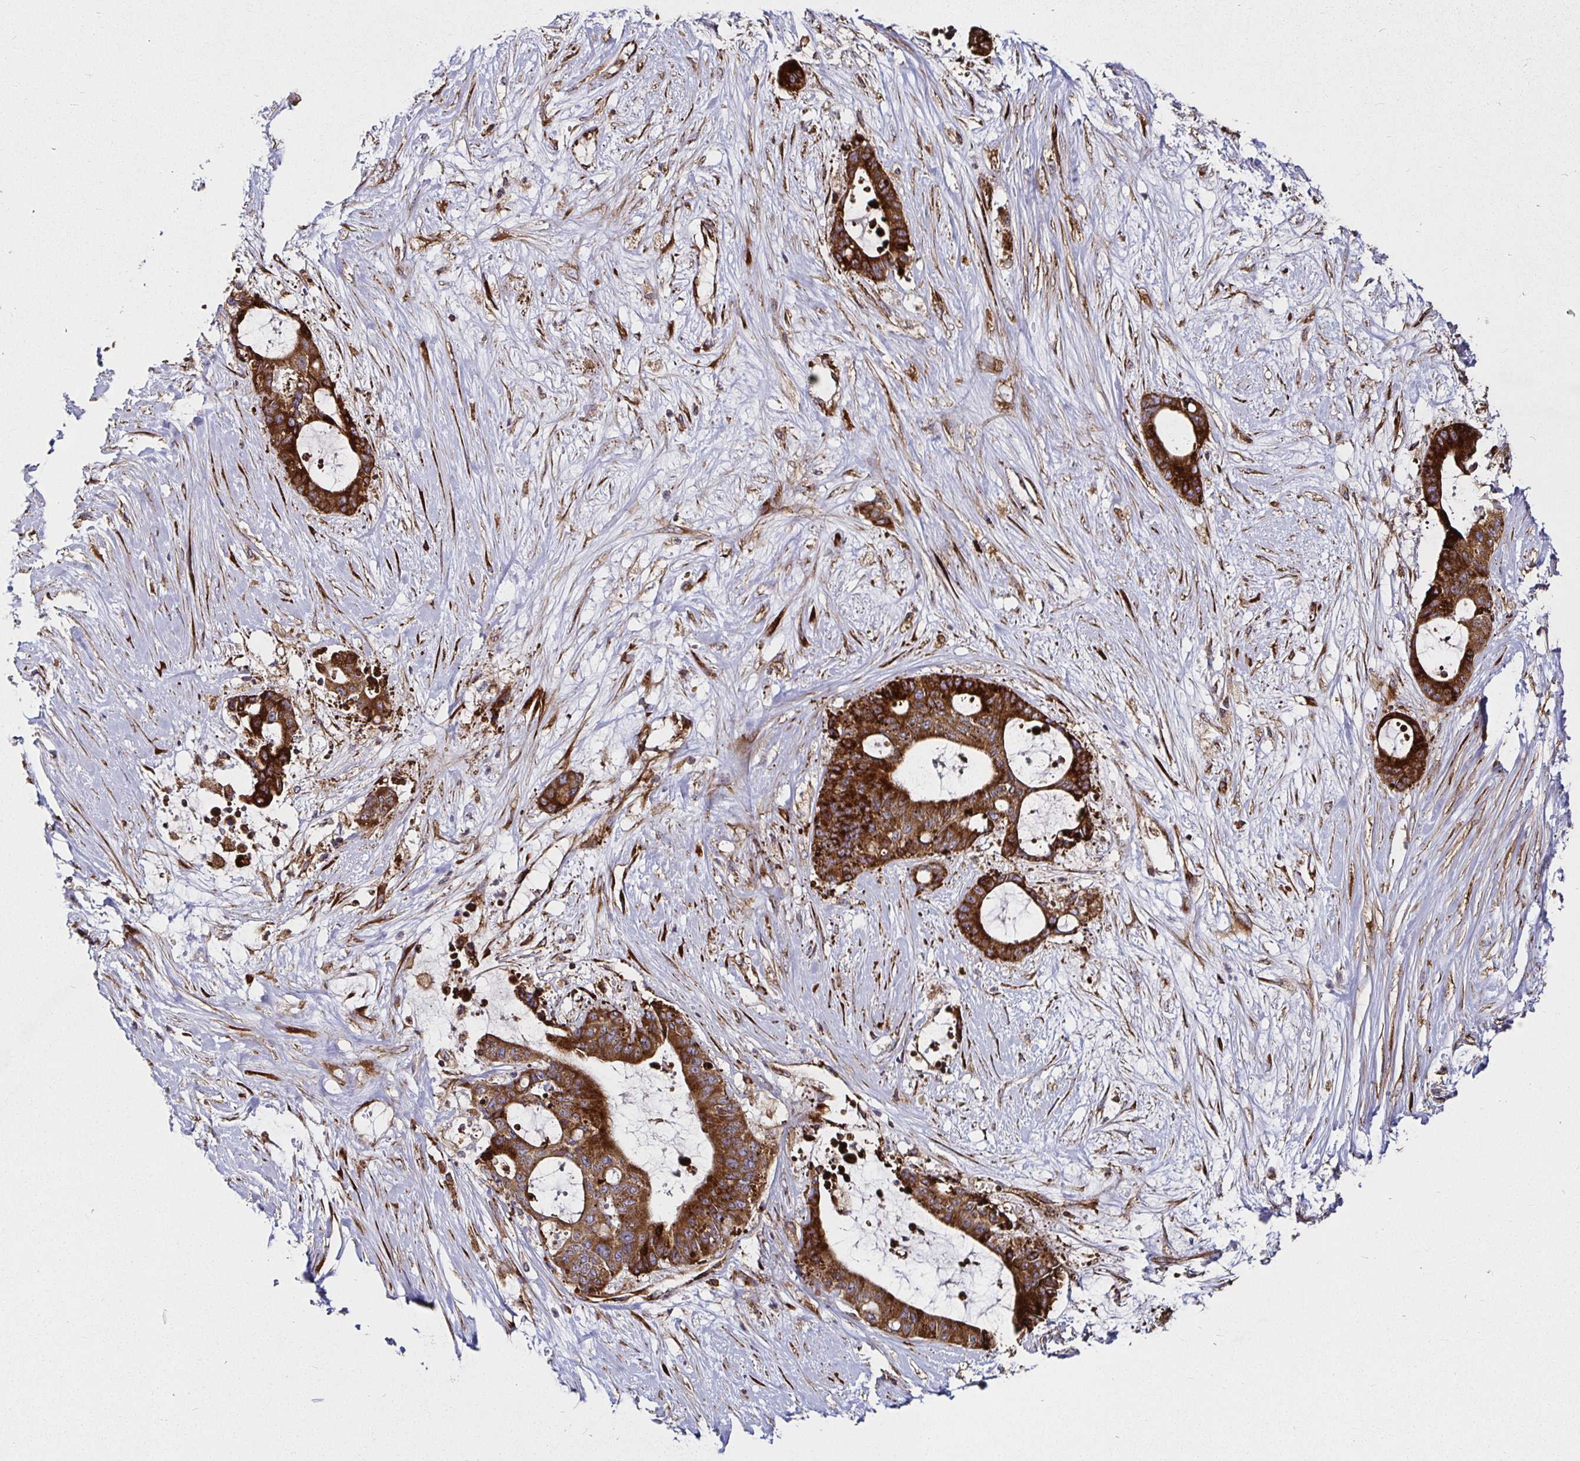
{"staining": {"intensity": "strong", "quantity": ">75%", "location": "cytoplasmic/membranous"}, "tissue": "liver cancer", "cell_type": "Tumor cells", "image_type": "cancer", "snomed": [{"axis": "morphology", "description": "Normal tissue, NOS"}, {"axis": "morphology", "description": "Cholangiocarcinoma"}, {"axis": "topography", "description": "Liver"}, {"axis": "topography", "description": "Peripheral nerve tissue"}], "caption": "A brown stain highlights strong cytoplasmic/membranous staining of a protein in liver cancer (cholangiocarcinoma) tumor cells.", "gene": "SMYD3", "patient": {"sex": "female", "age": 73}}